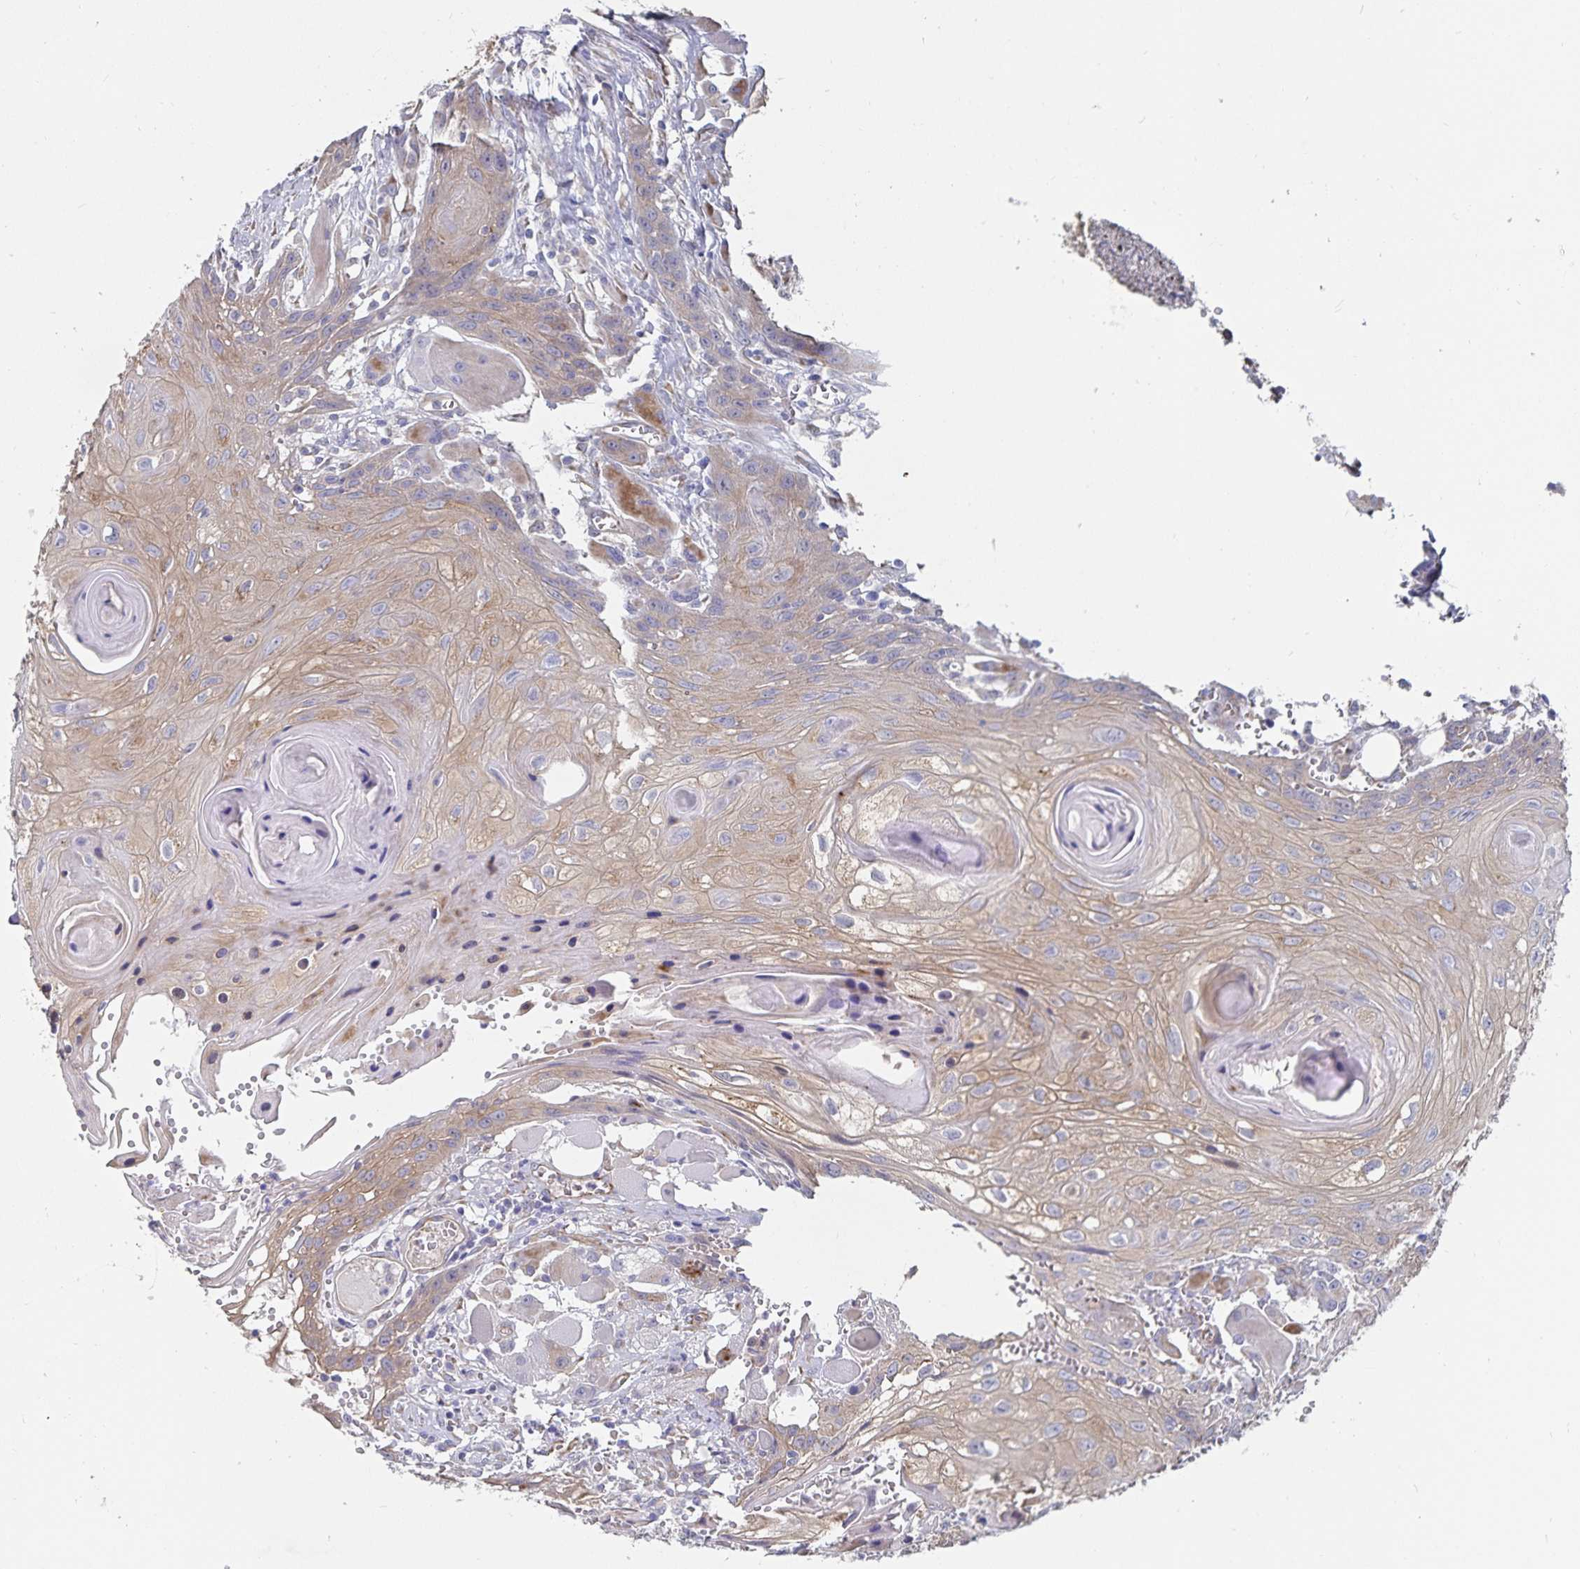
{"staining": {"intensity": "weak", "quantity": ">75%", "location": "cytoplasmic/membranous"}, "tissue": "head and neck cancer", "cell_type": "Tumor cells", "image_type": "cancer", "snomed": [{"axis": "morphology", "description": "Squamous cell carcinoma, NOS"}, {"axis": "topography", "description": "Oral tissue"}, {"axis": "topography", "description": "Head-Neck"}], "caption": "High-magnification brightfield microscopy of squamous cell carcinoma (head and neck) stained with DAB (3,3'-diaminobenzidine) (brown) and counterstained with hematoxylin (blue). tumor cells exhibit weak cytoplasmic/membranous staining is present in approximately>75% of cells. Using DAB (brown) and hematoxylin (blue) stains, captured at high magnification using brightfield microscopy.", "gene": "SSTR1", "patient": {"sex": "male", "age": 58}}